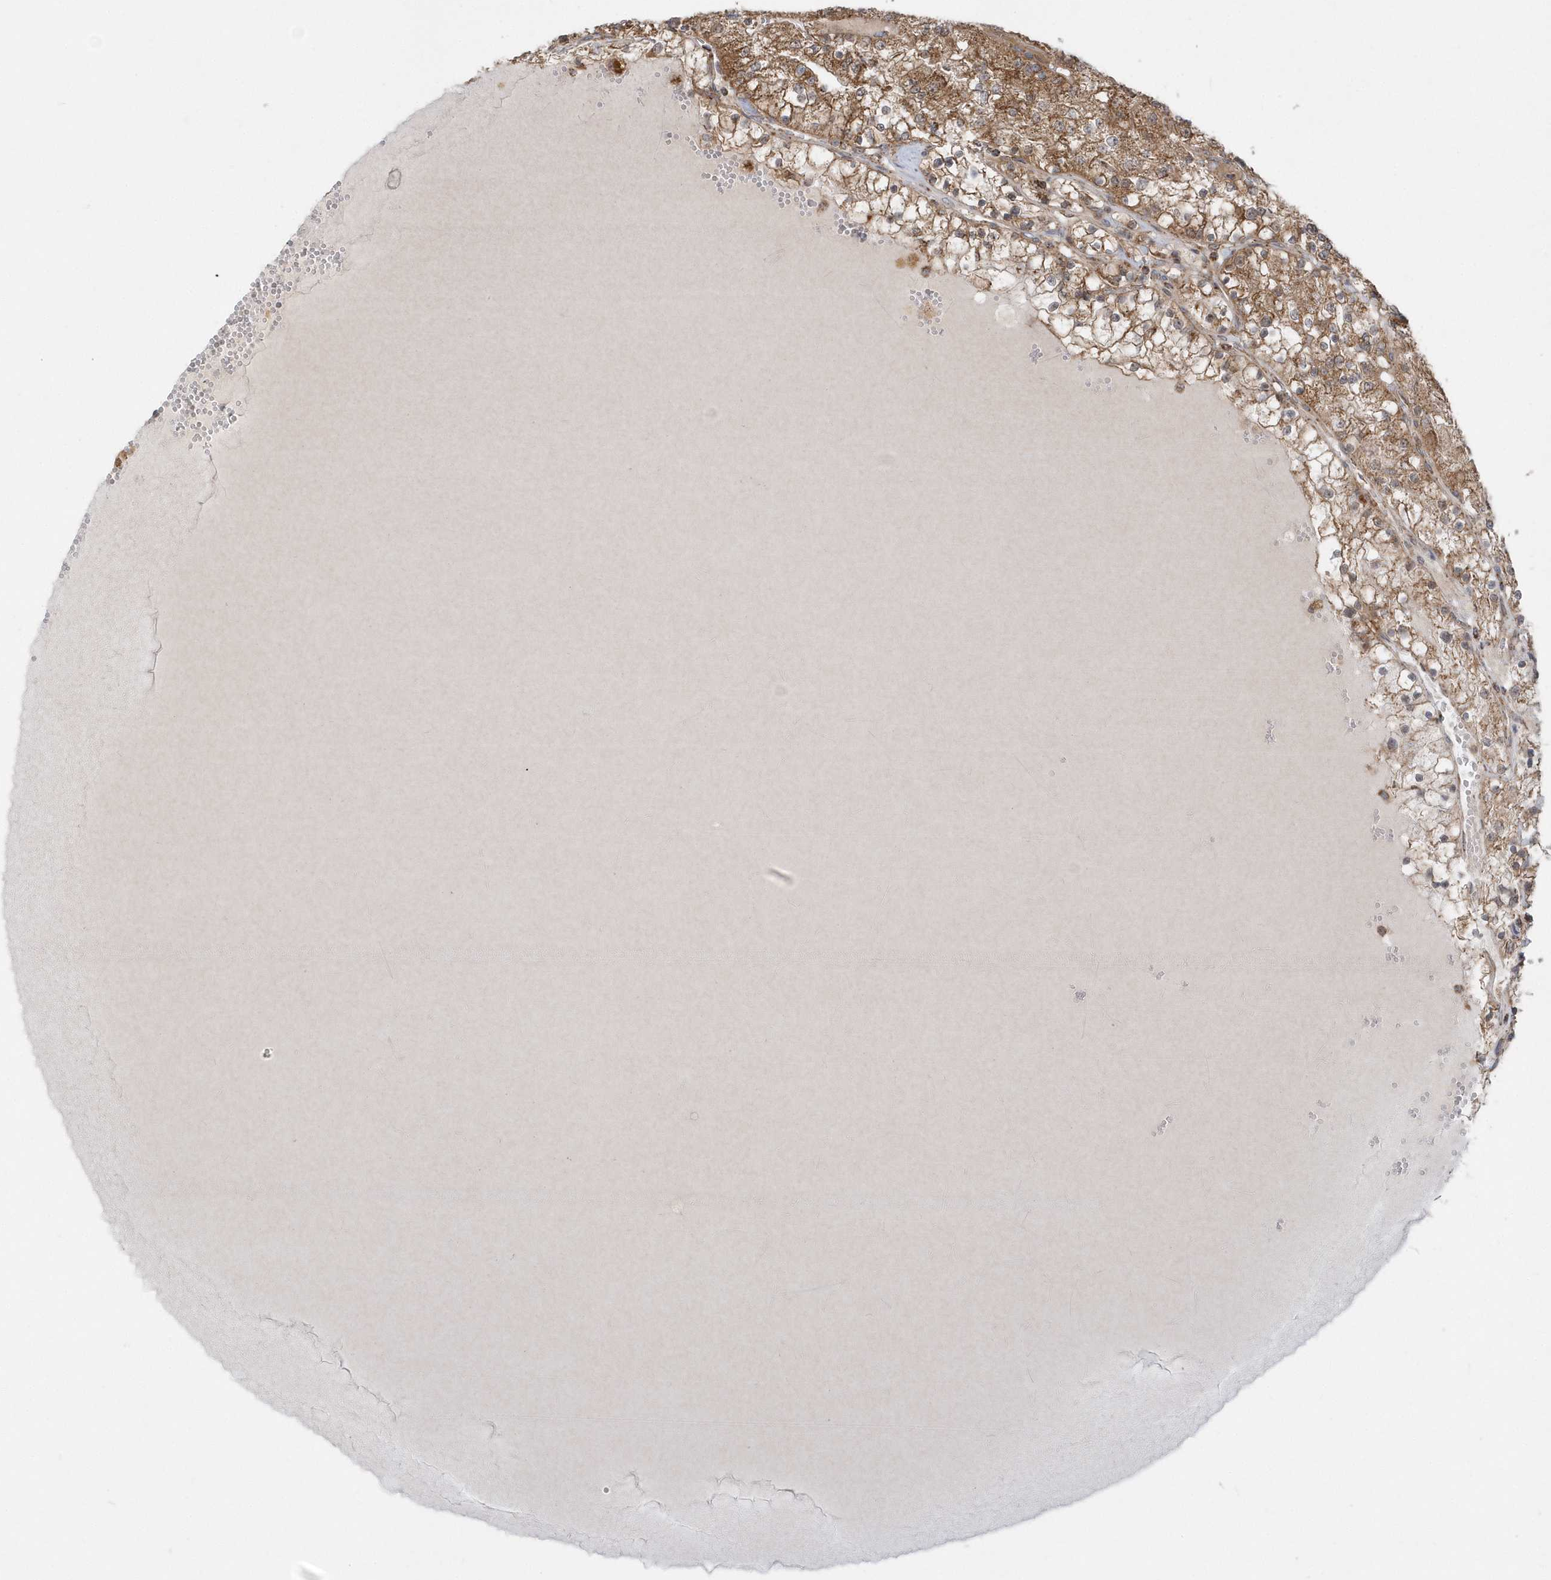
{"staining": {"intensity": "moderate", "quantity": ">75%", "location": "cytoplasmic/membranous"}, "tissue": "renal cancer", "cell_type": "Tumor cells", "image_type": "cancer", "snomed": [{"axis": "morphology", "description": "Adenocarcinoma, NOS"}, {"axis": "topography", "description": "Kidney"}], "caption": "Immunohistochemistry (IHC) (DAB (3,3'-diaminobenzidine)) staining of human renal cancer shows moderate cytoplasmic/membranous protein expression in about >75% of tumor cells.", "gene": "PPP1R7", "patient": {"sex": "male", "age": 80}}